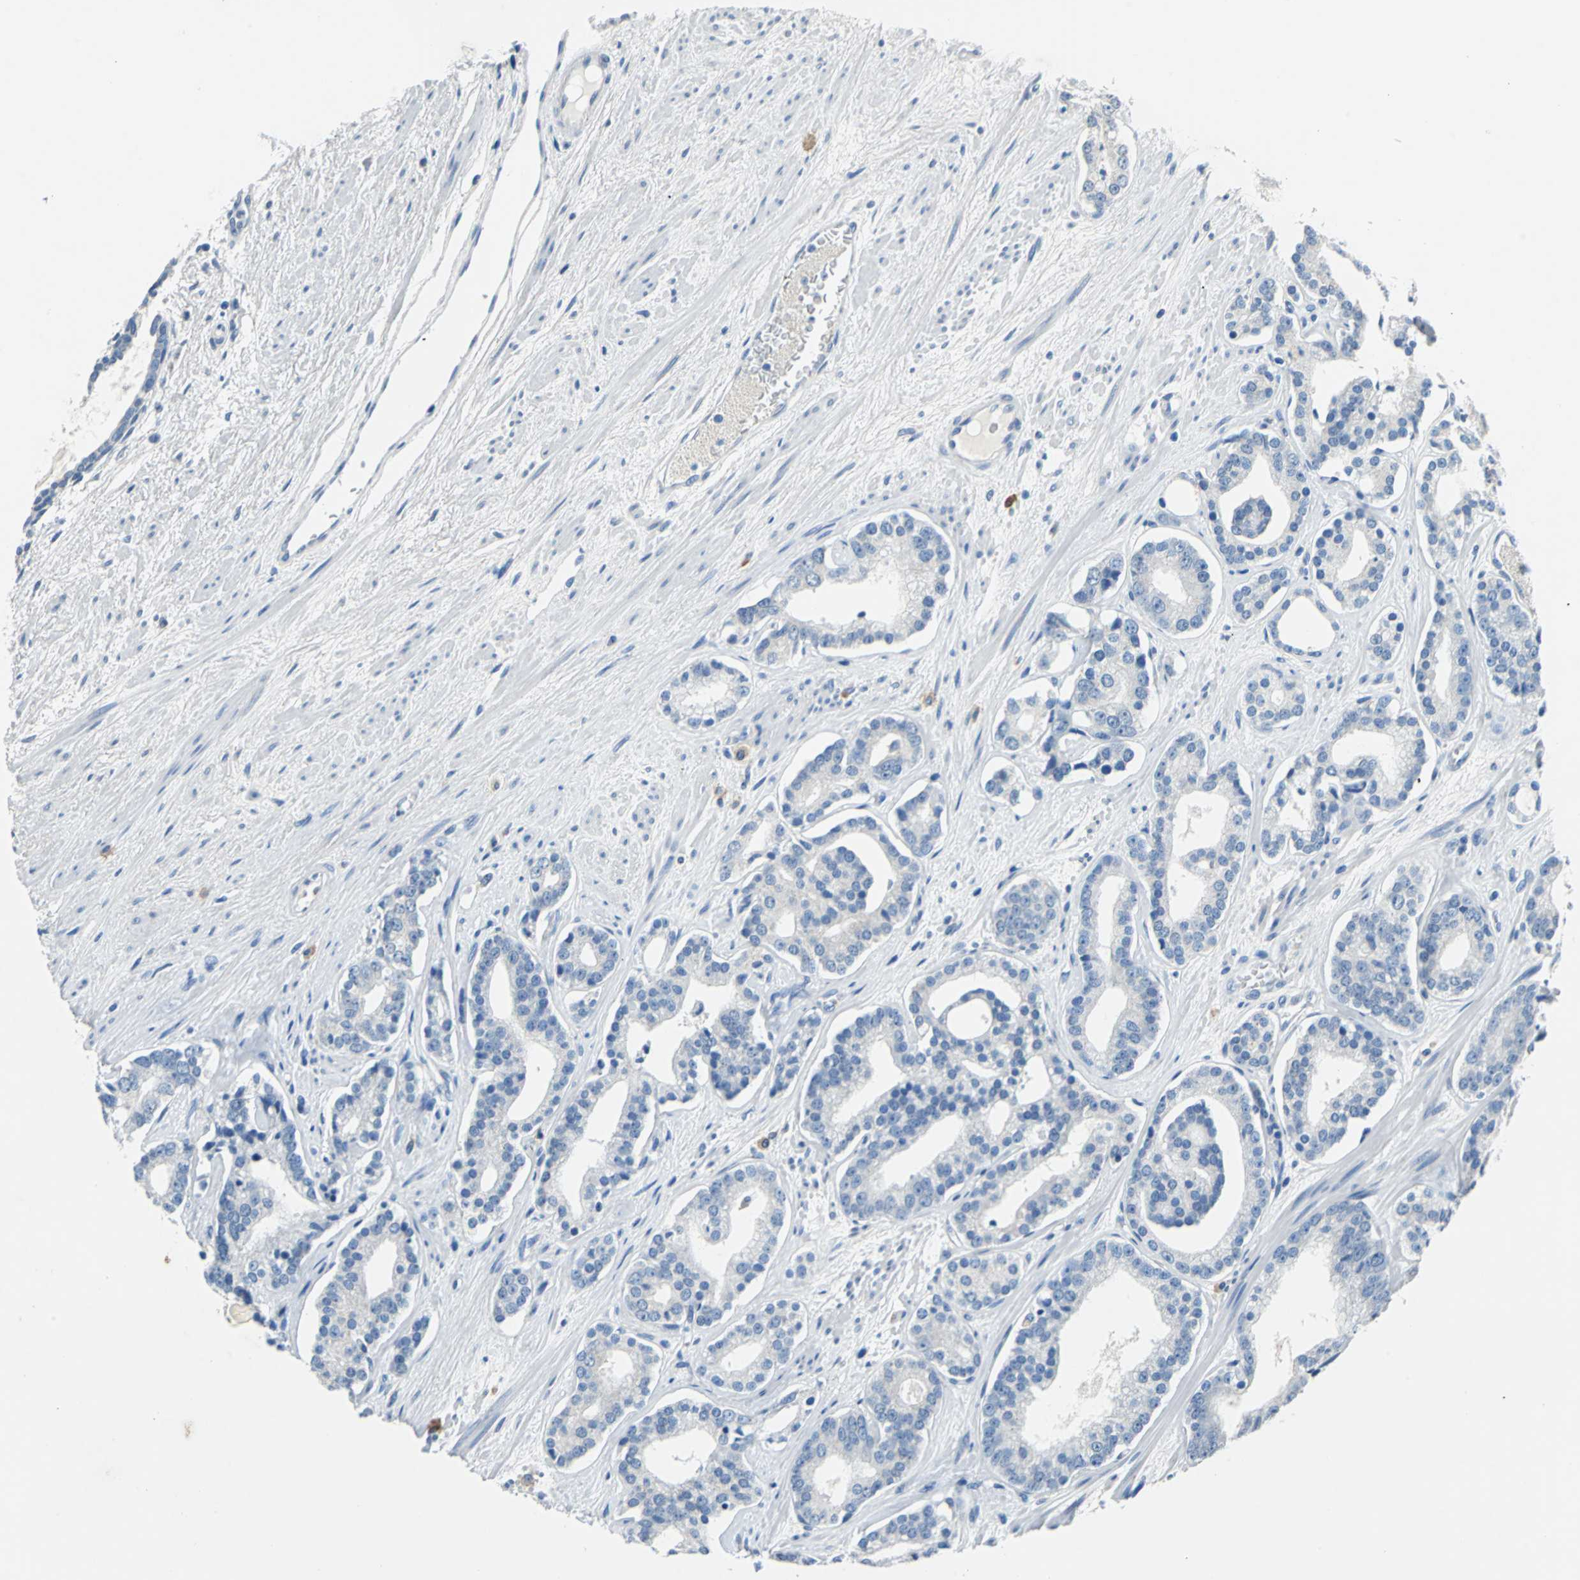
{"staining": {"intensity": "negative", "quantity": "none", "location": "none"}, "tissue": "prostate cancer", "cell_type": "Tumor cells", "image_type": "cancer", "snomed": [{"axis": "morphology", "description": "Adenocarcinoma, Low grade"}, {"axis": "topography", "description": "Prostate"}], "caption": "Immunohistochemical staining of human prostate adenocarcinoma (low-grade) displays no significant positivity in tumor cells.", "gene": "TEX264", "patient": {"sex": "male", "age": 63}}